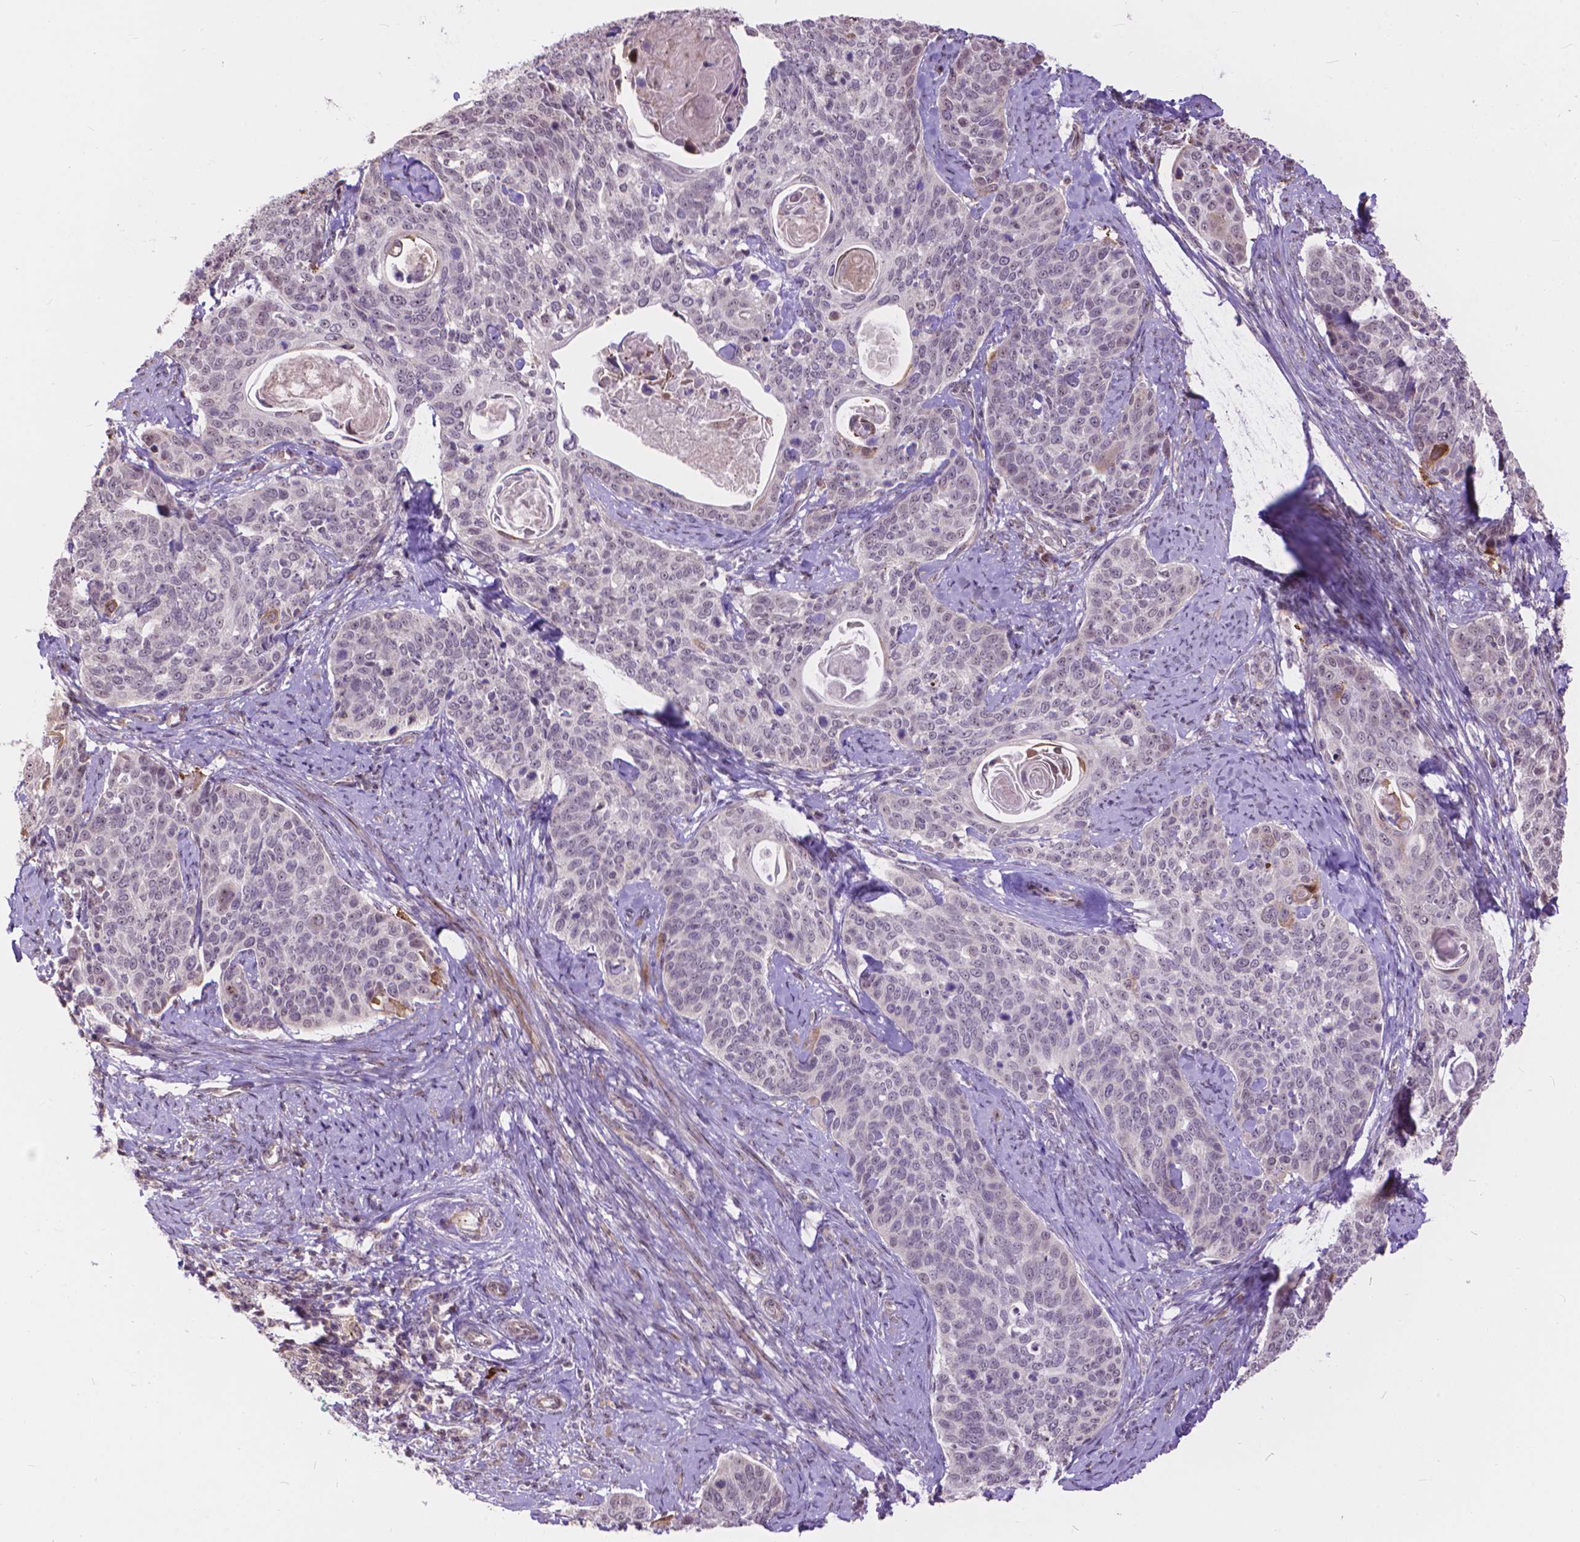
{"staining": {"intensity": "negative", "quantity": "none", "location": "none"}, "tissue": "cervical cancer", "cell_type": "Tumor cells", "image_type": "cancer", "snomed": [{"axis": "morphology", "description": "Squamous cell carcinoma, NOS"}, {"axis": "topography", "description": "Cervix"}], "caption": "The IHC image has no significant staining in tumor cells of cervical squamous cell carcinoma tissue.", "gene": "TMEM135", "patient": {"sex": "female", "age": 69}}